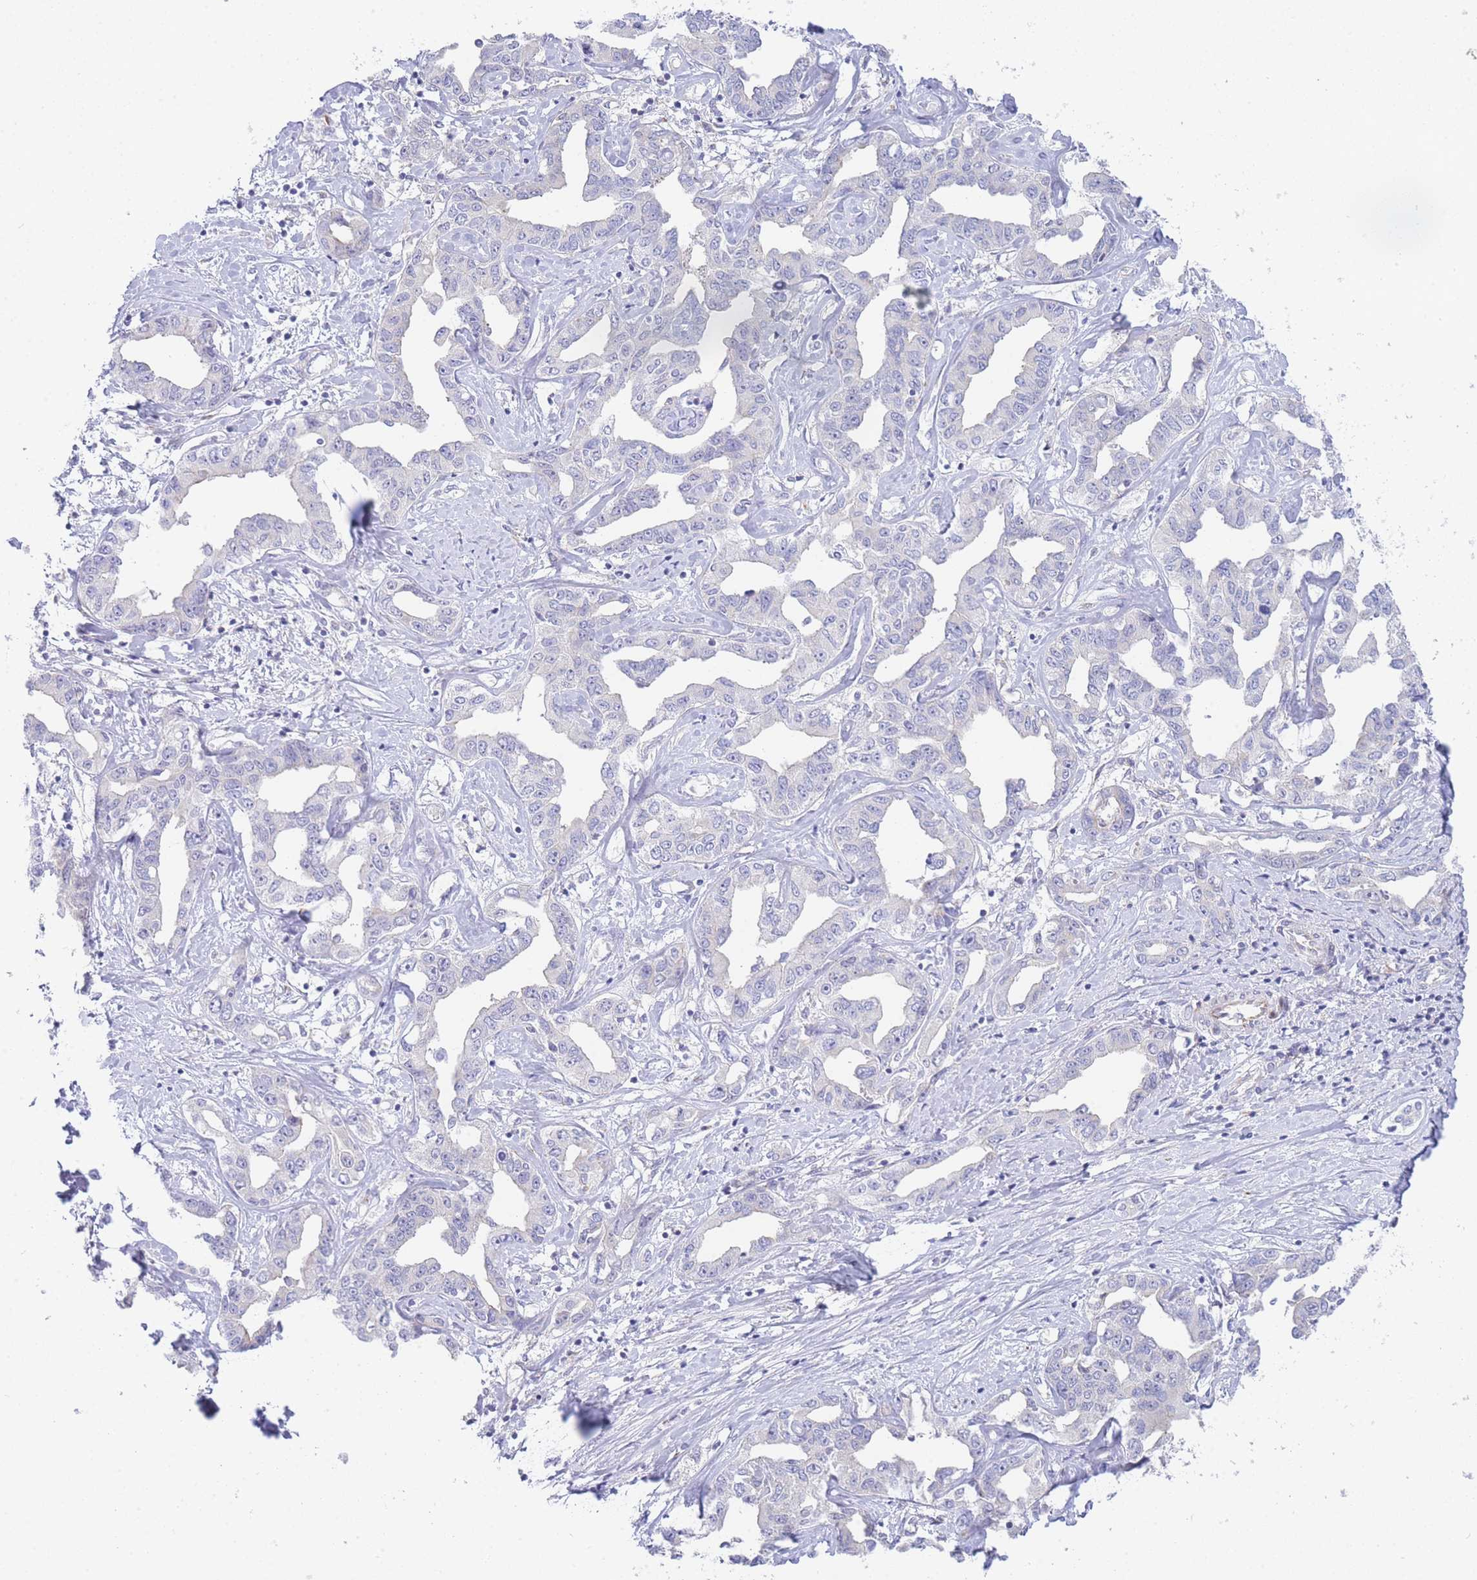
{"staining": {"intensity": "negative", "quantity": "none", "location": "none"}, "tissue": "liver cancer", "cell_type": "Tumor cells", "image_type": "cancer", "snomed": [{"axis": "morphology", "description": "Cholangiocarcinoma"}, {"axis": "topography", "description": "Liver"}], "caption": "This is a micrograph of immunohistochemistry staining of cholangiocarcinoma (liver), which shows no expression in tumor cells. The staining was performed using DAB (3,3'-diaminobenzidine) to visualize the protein expression in brown, while the nuclei were stained in blue with hematoxylin (Magnification: 20x).", "gene": "ZNF510", "patient": {"sex": "male", "age": 59}}